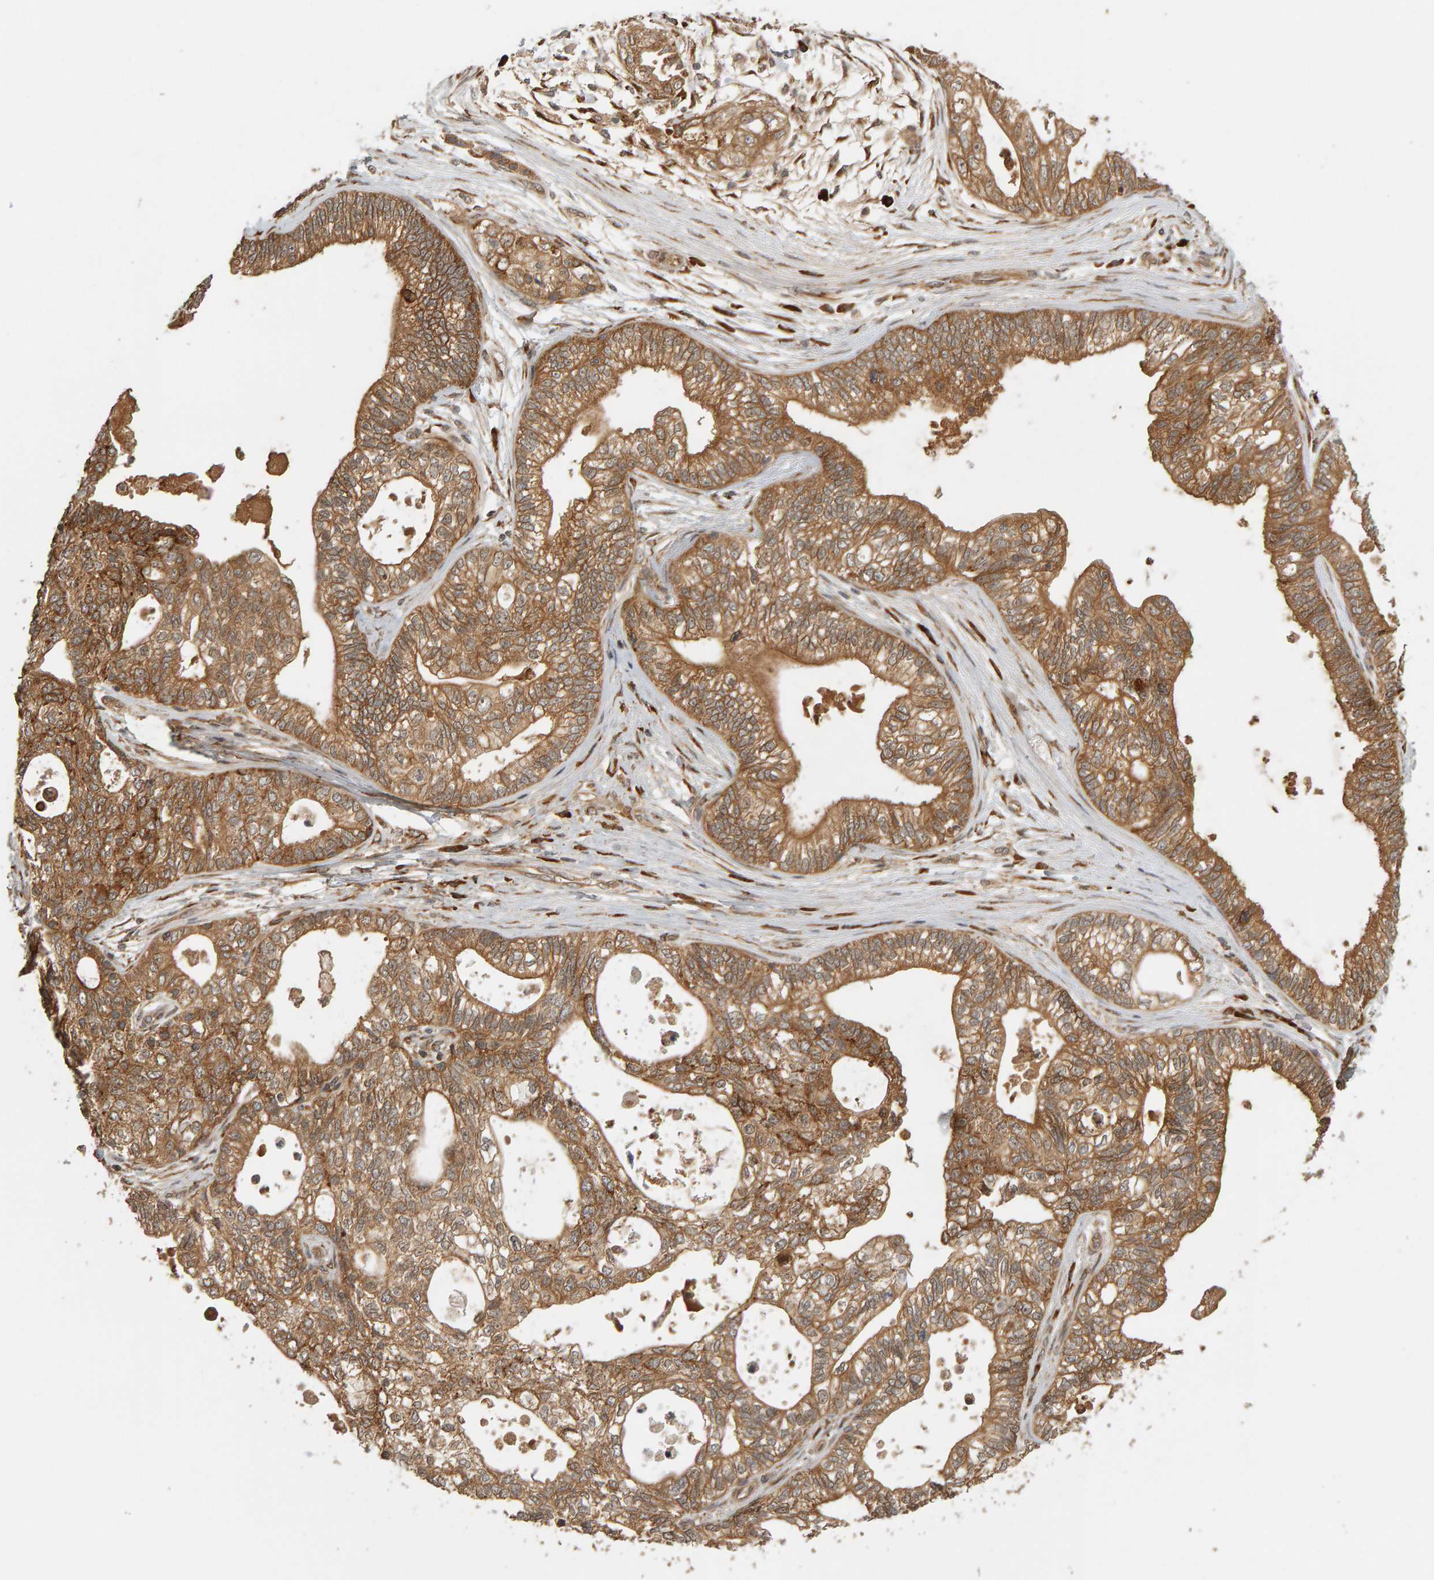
{"staining": {"intensity": "moderate", "quantity": ">75%", "location": "cytoplasmic/membranous"}, "tissue": "pancreatic cancer", "cell_type": "Tumor cells", "image_type": "cancer", "snomed": [{"axis": "morphology", "description": "Adenocarcinoma, NOS"}, {"axis": "topography", "description": "Pancreas"}], "caption": "A histopathology image of human pancreatic cancer stained for a protein reveals moderate cytoplasmic/membranous brown staining in tumor cells.", "gene": "ZFAND1", "patient": {"sex": "male", "age": 72}}